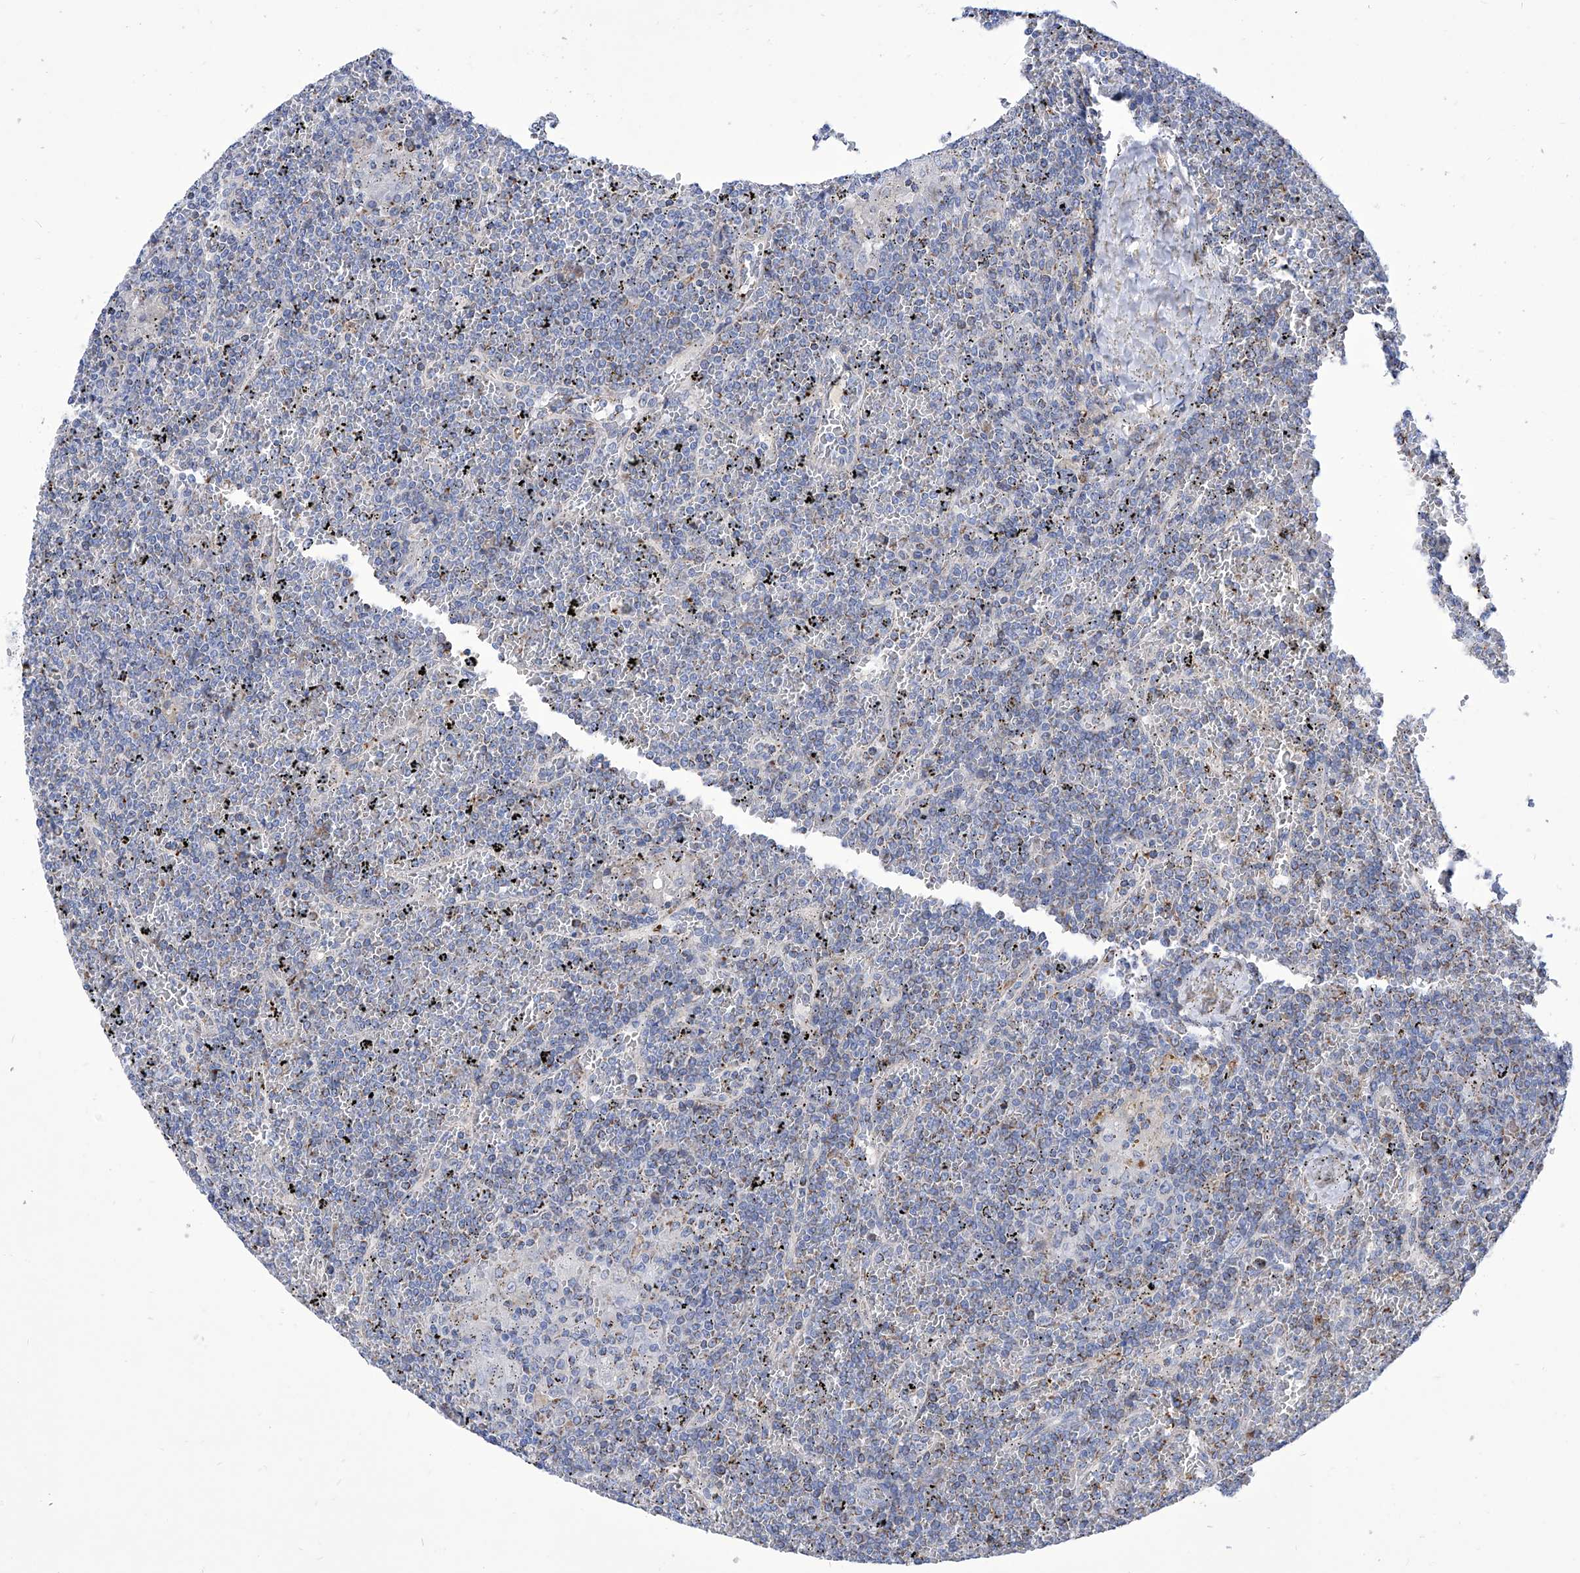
{"staining": {"intensity": "negative", "quantity": "none", "location": "none"}, "tissue": "lymphoma", "cell_type": "Tumor cells", "image_type": "cancer", "snomed": [{"axis": "morphology", "description": "Malignant lymphoma, non-Hodgkin's type, Low grade"}, {"axis": "topography", "description": "Spleen"}], "caption": "The immunohistochemistry image has no significant expression in tumor cells of low-grade malignant lymphoma, non-Hodgkin's type tissue.", "gene": "SRBD1", "patient": {"sex": "female", "age": 19}}